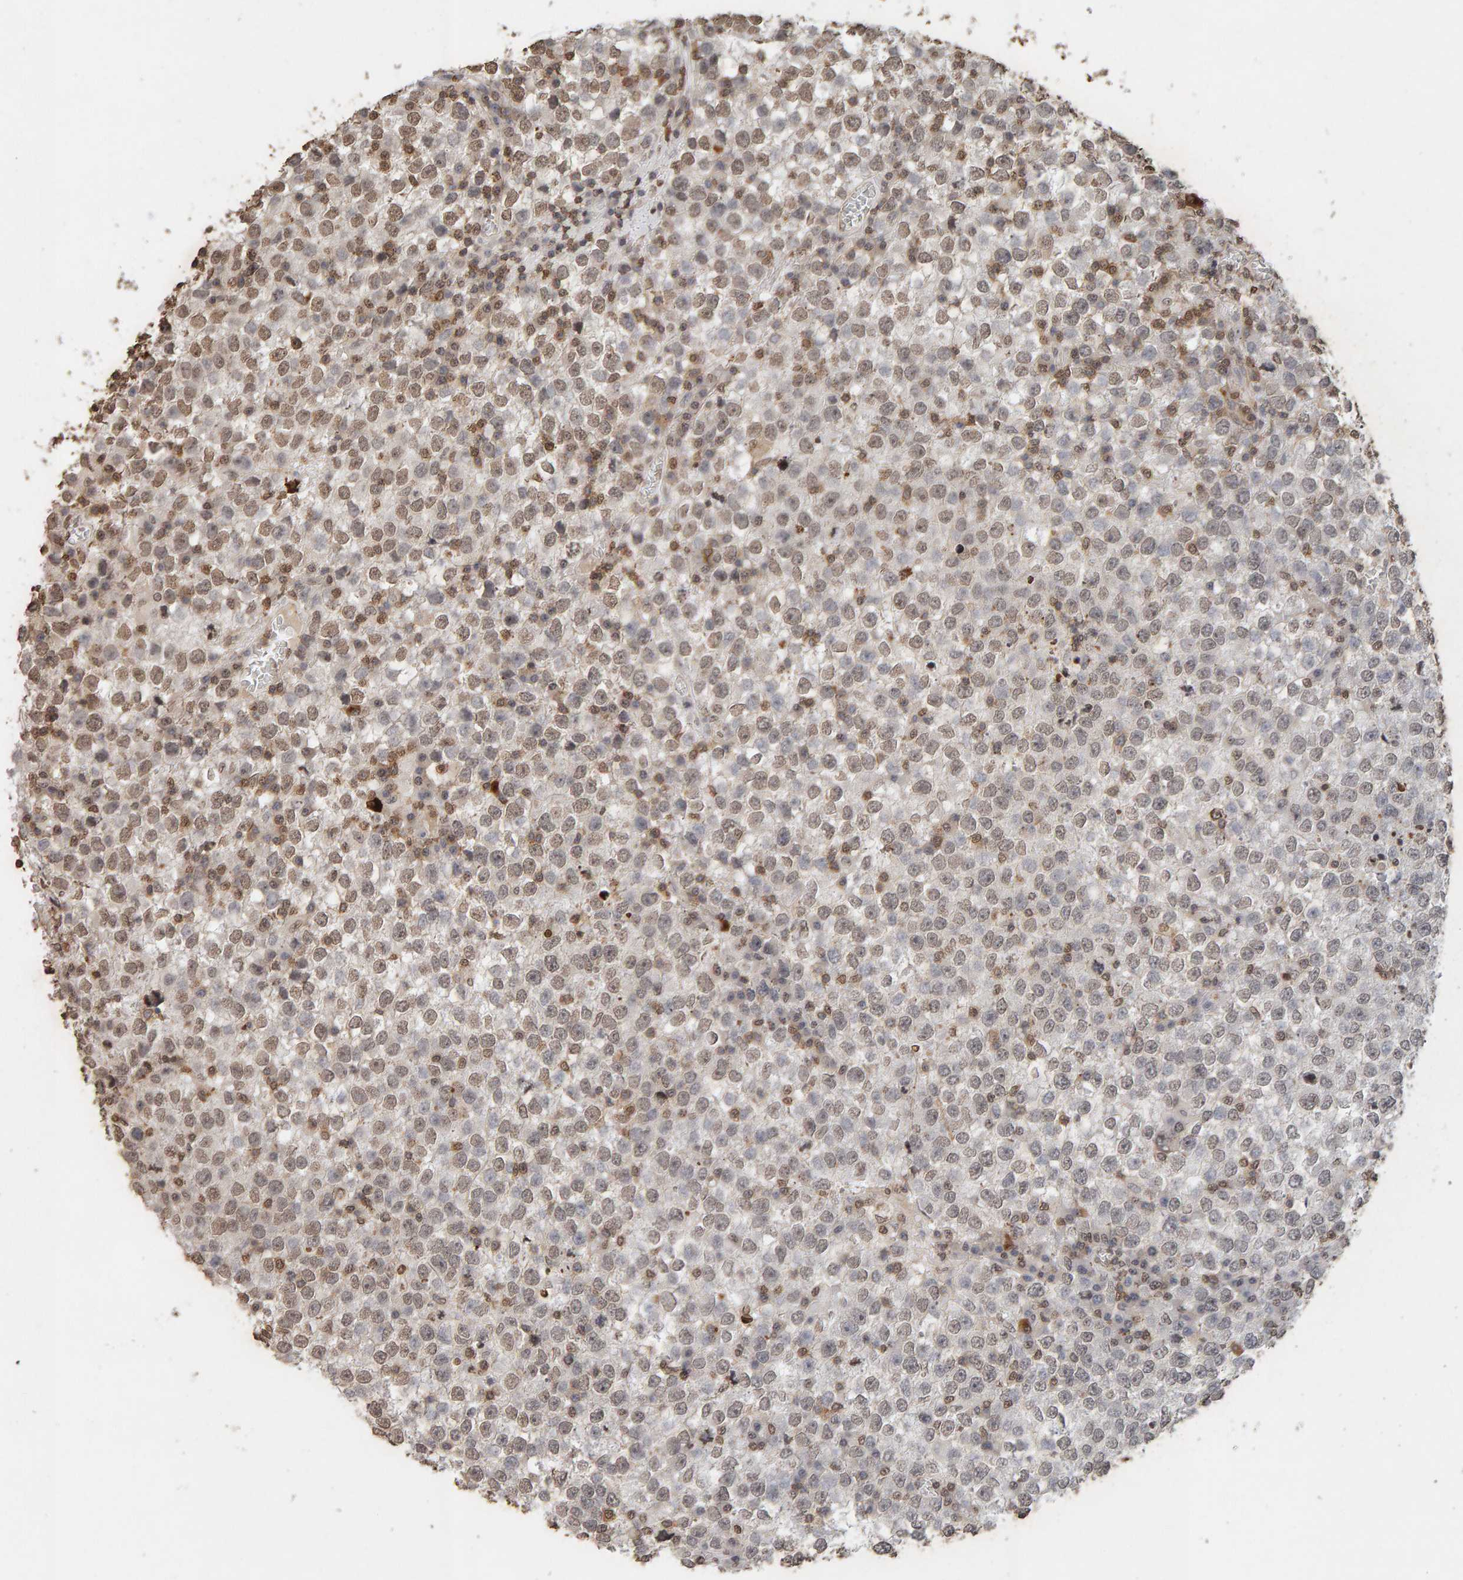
{"staining": {"intensity": "weak", "quantity": ">75%", "location": "nuclear"}, "tissue": "testis cancer", "cell_type": "Tumor cells", "image_type": "cancer", "snomed": [{"axis": "morphology", "description": "Seminoma, NOS"}, {"axis": "topography", "description": "Testis"}], "caption": "Testis seminoma stained with DAB (3,3'-diaminobenzidine) immunohistochemistry shows low levels of weak nuclear positivity in about >75% of tumor cells. Immunohistochemistry stains the protein of interest in brown and the nuclei are stained blue.", "gene": "DNAJB5", "patient": {"sex": "male", "age": 65}}